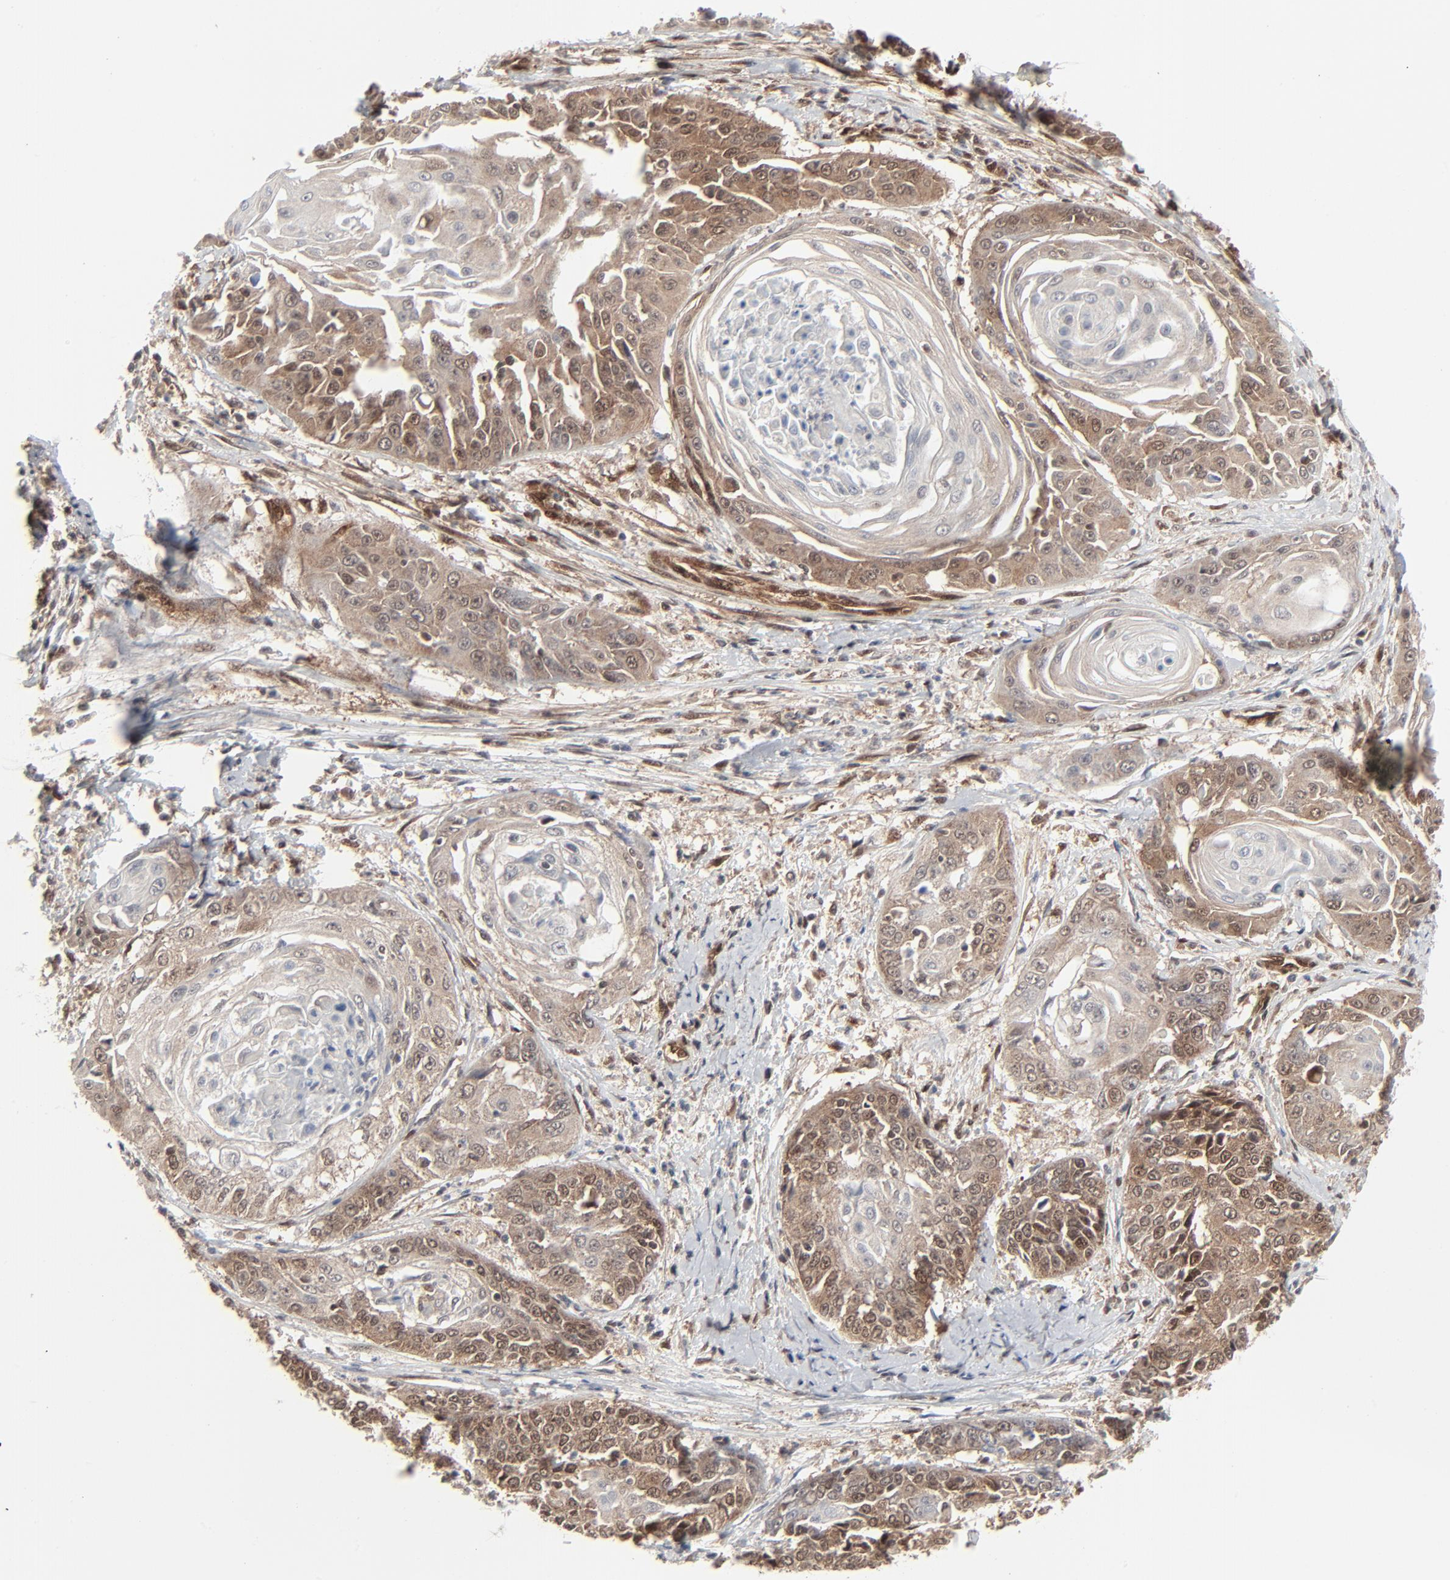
{"staining": {"intensity": "weak", "quantity": "25%-75%", "location": "cytoplasmic/membranous"}, "tissue": "cervical cancer", "cell_type": "Tumor cells", "image_type": "cancer", "snomed": [{"axis": "morphology", "description": "Squamous cell carcinoma, NOS"}, {"axis": "topography", "description": "Cervix"}], "caption": "A low amount of weak cytoplasmic/membranous staining is appreciated in approximately 25%-75% of tumor cells in cervical cancer tissue. (DAB (3,3'-diaminobenzidine) = brown stain, brightfield microscopy at high magnification).", "gene": "AKT1", "patient": {"sex": "female", "age": 64}}